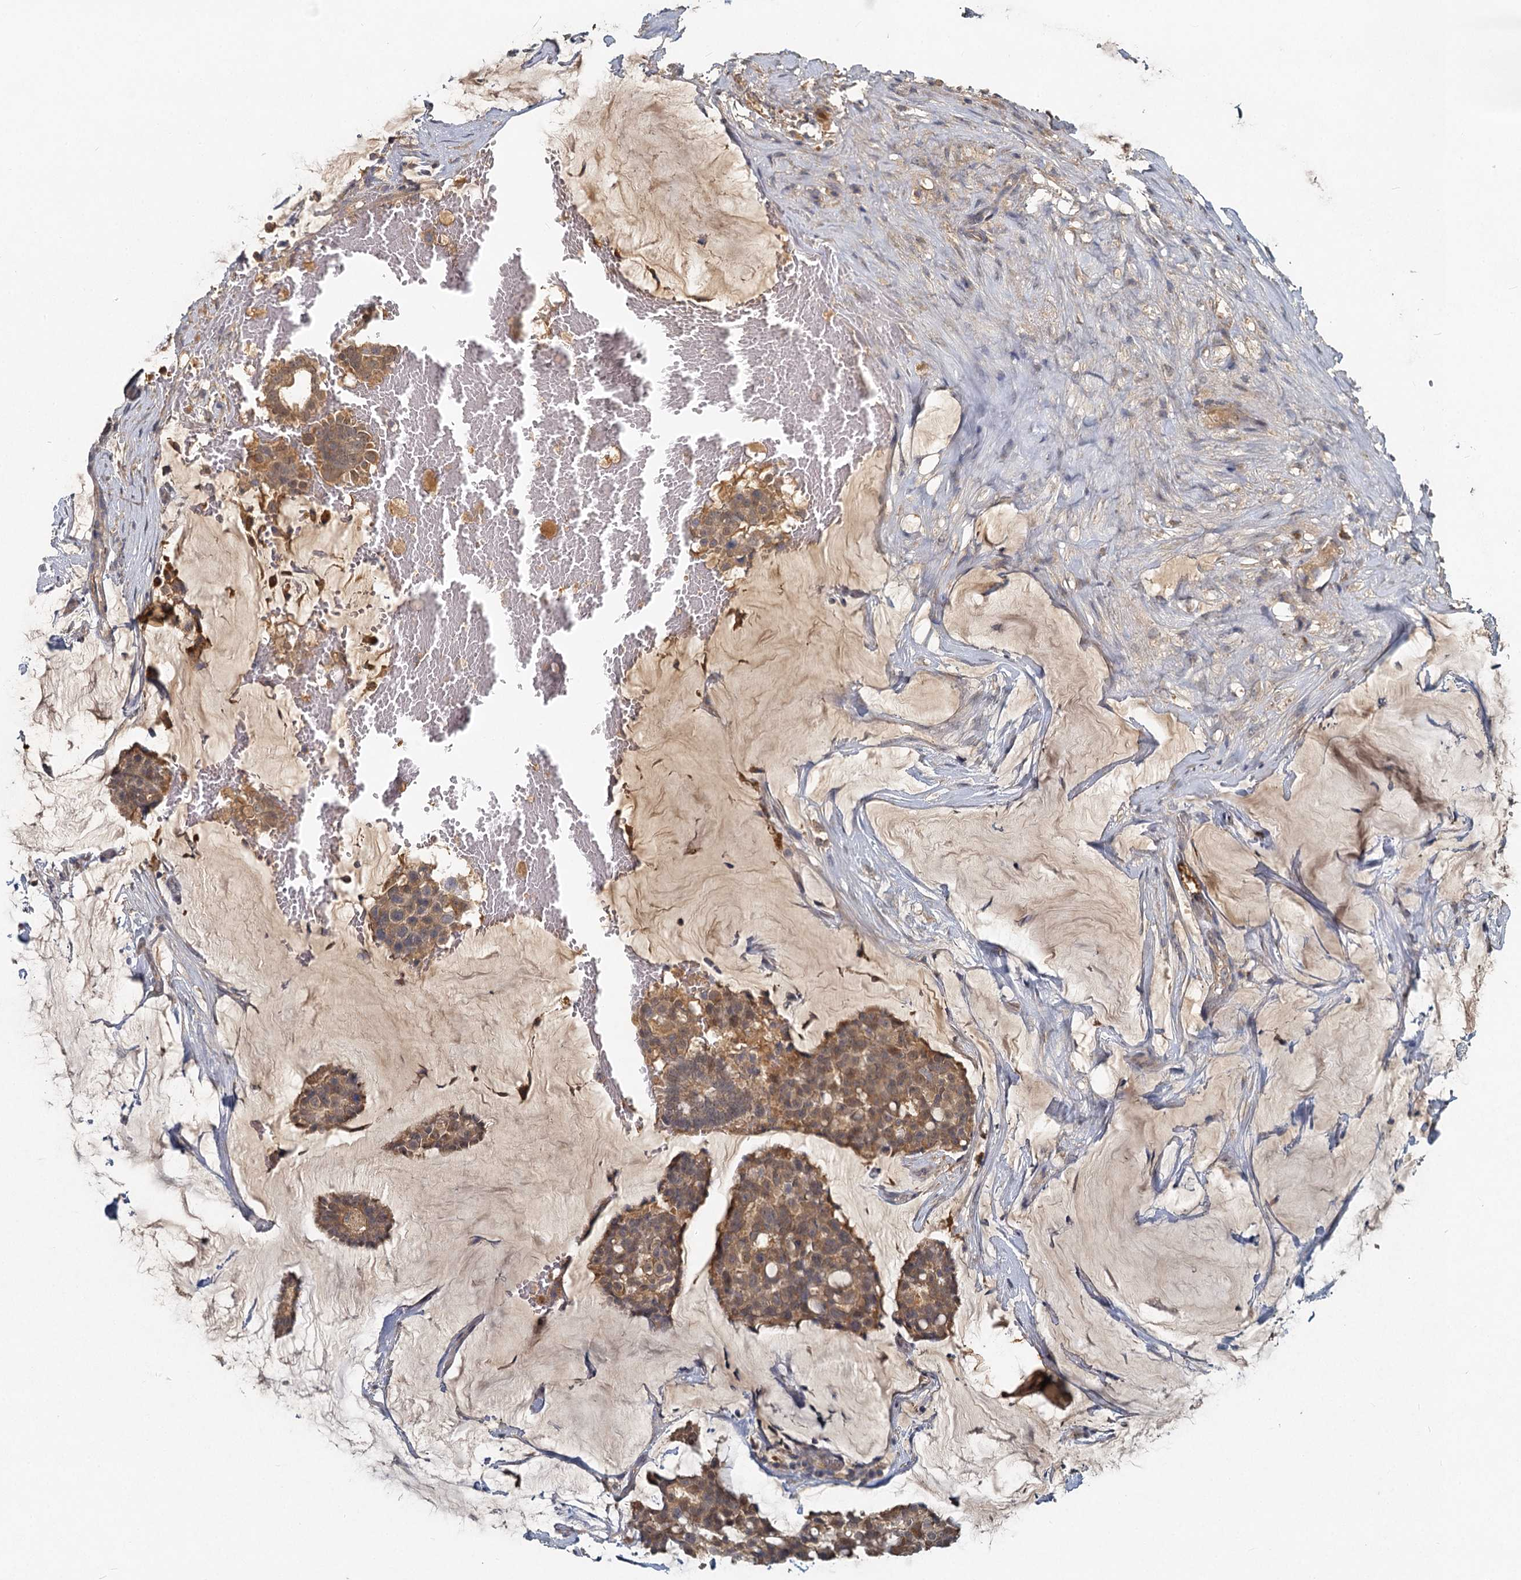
{"staining": {"intensity": "moderate", "quantity": ">75%", "location": "cytoplasmic/membranous"}, "tissue": "breast cancer", "cell_type": "Tumor cells", "image_type": "cancer", "snomed": [{"axis": "morphology", "description": "Duct carcinoma"}, {"axis": "topography", "description": "Breast"}], "caption": "The micrograph exhibits immunohistochemical staining of breast cancer (intraductal carcinoma). There is moderate cytoplasmic/membranous positivity is appreciated in approximately >75% of tumor cells.", "gene": "HERC3", "patient": {"sex": "female", "age": 93}}